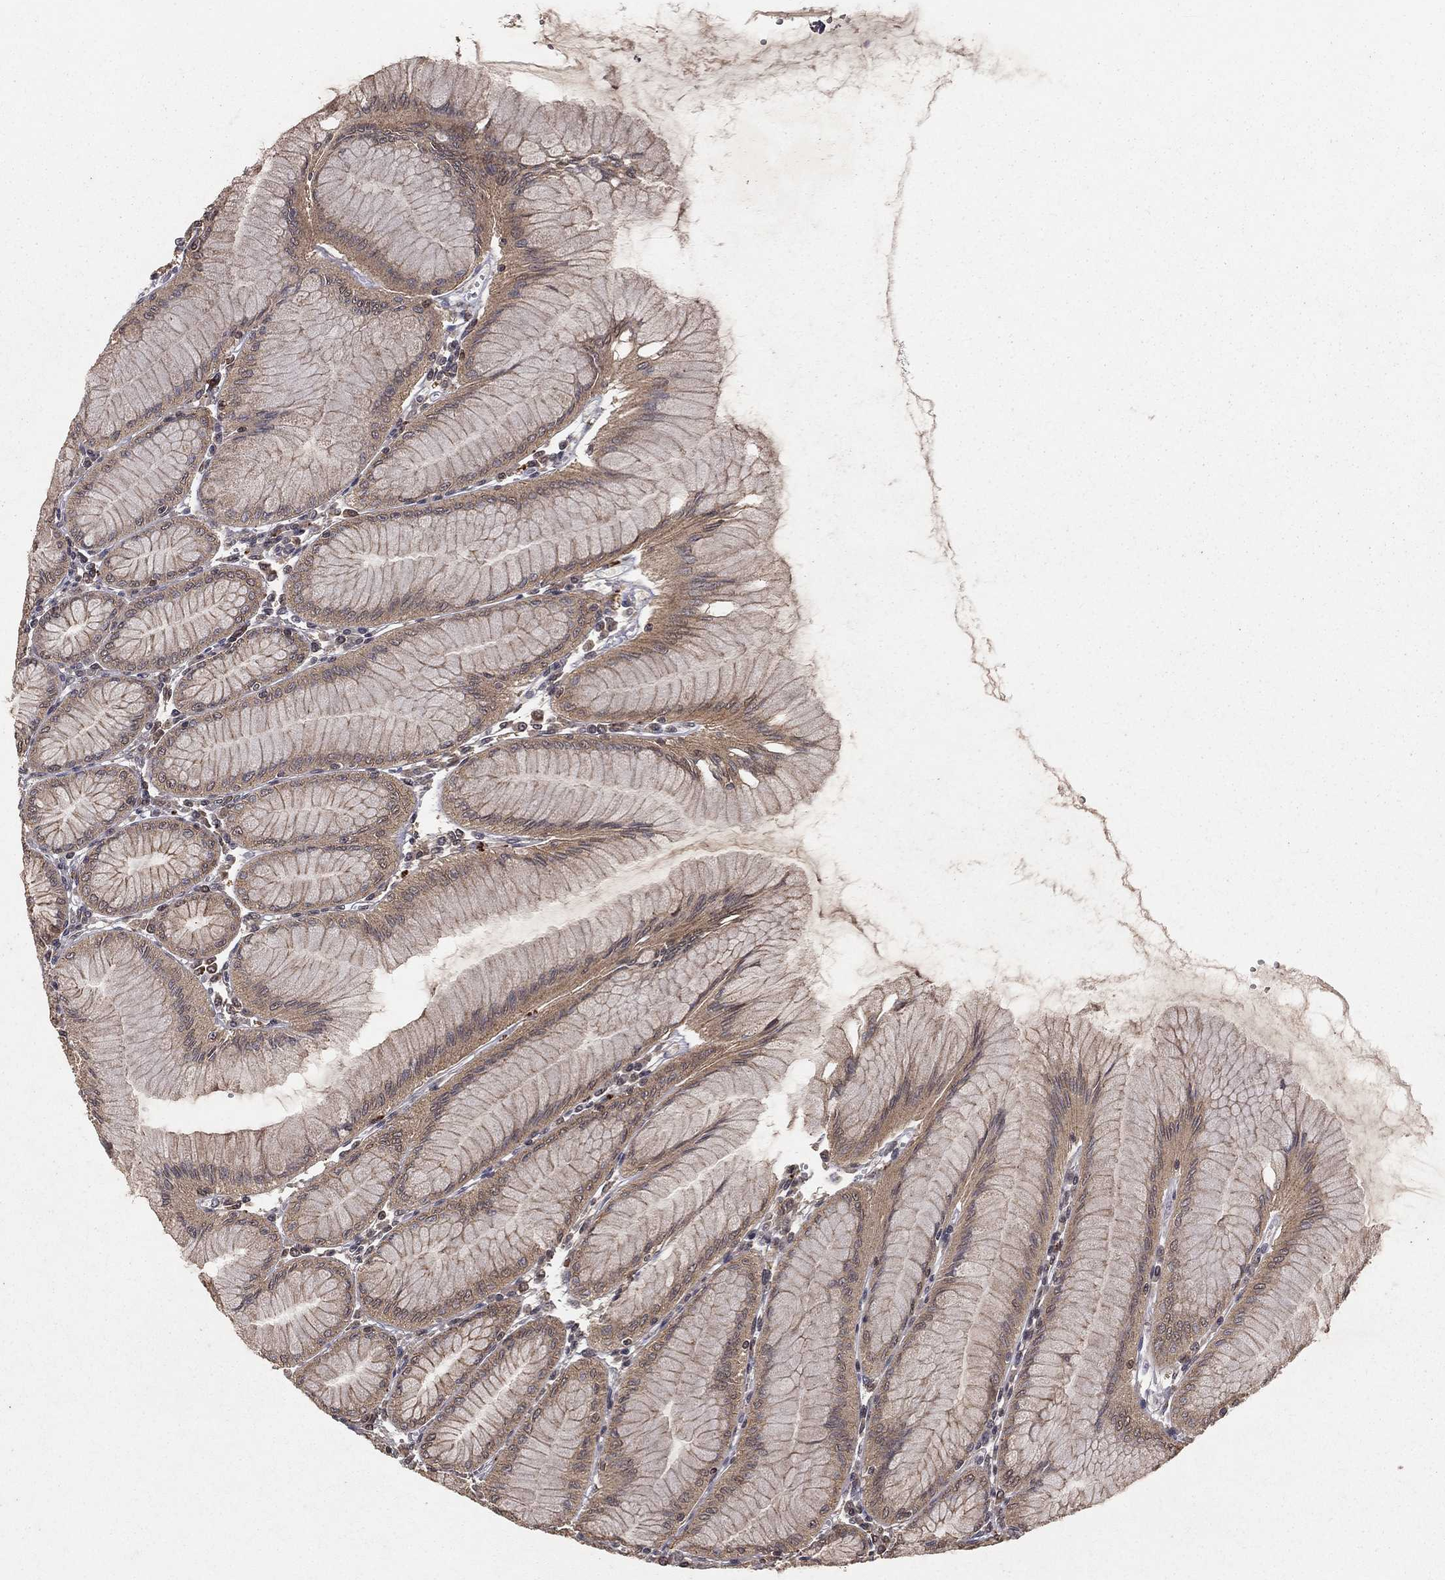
{"staining": {"intensity": "moderate", "quantity": "25%-75%", "location": "cytoplasmic/membranous"}, "tissue": "stomach", "cell_type": "Glandular cells", "image_type": "normal", "snomed": [{"axis": "morphology", "description": "Normal tissue, NOS"}, {"axis": "topography", "description": "Stomach"}], "caption": "DAB immunohistochemical staining of unremarkable human stomach demonstrates moderate cytoplasmic/membranous protein expression in about 25%-75% of glandular cells.", "gene": "ZDHHC15", "patient": {"sex": "female", "age": 57}}